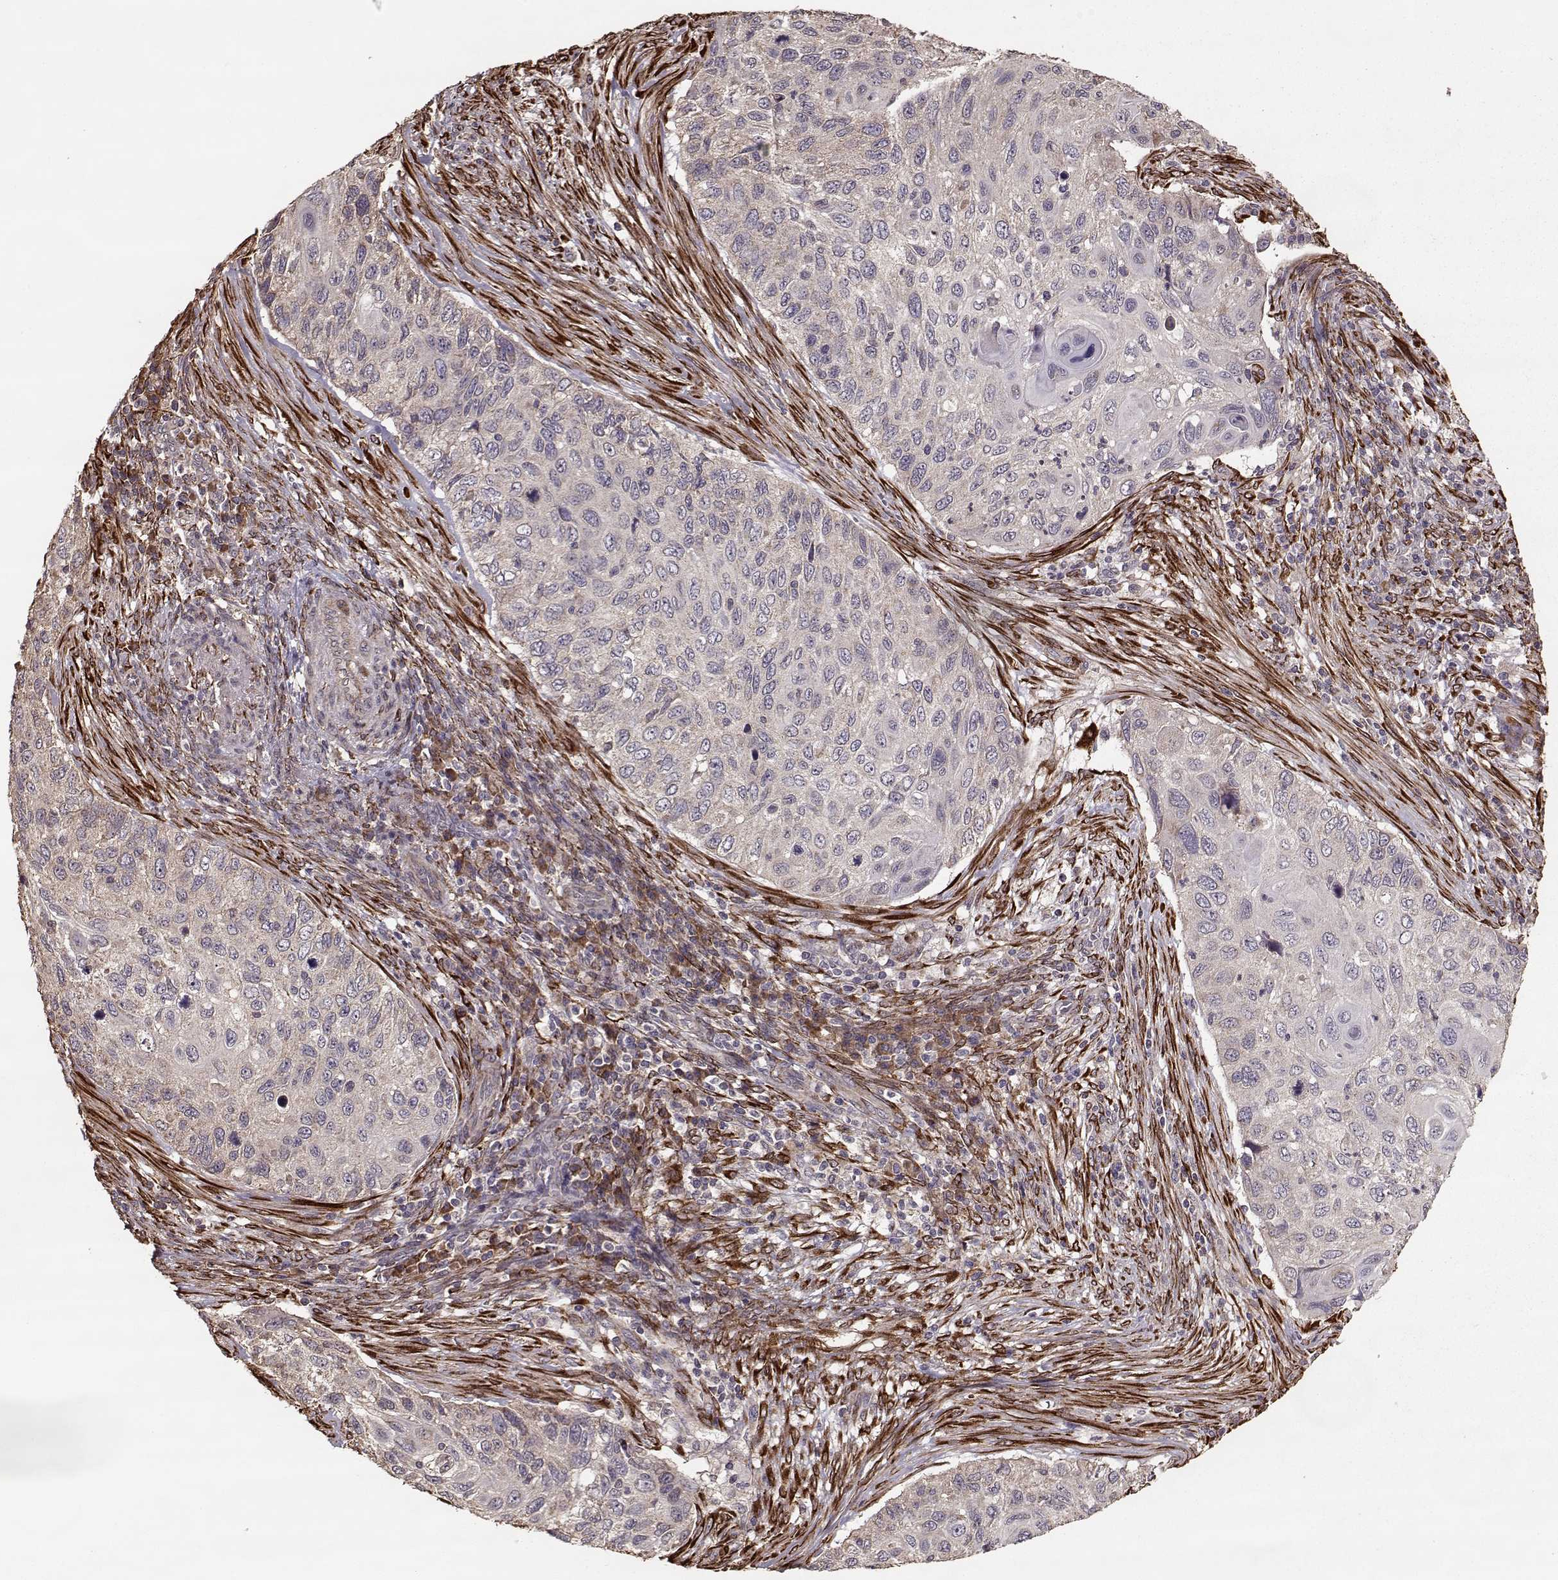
{"staining": {"intensity": "weak", "quantity": "<25%", "location": "cytoplasmic/membranous"}, "tissue": "cervical cancer", "cell_type": "Tumor cells", "image_type": "cancer", "snomed": [{"axis": "morphology", "description": "Squamous cell carcinoma, NOS"}, {"axis": "topography", "description": "Cervix"}], "caption": "Tumor cells show no significant protein positivity in squamous cell carcinoma (cervical).", "gene": "IMMP1L", "patient": {"sex": "female", "age": 70}}